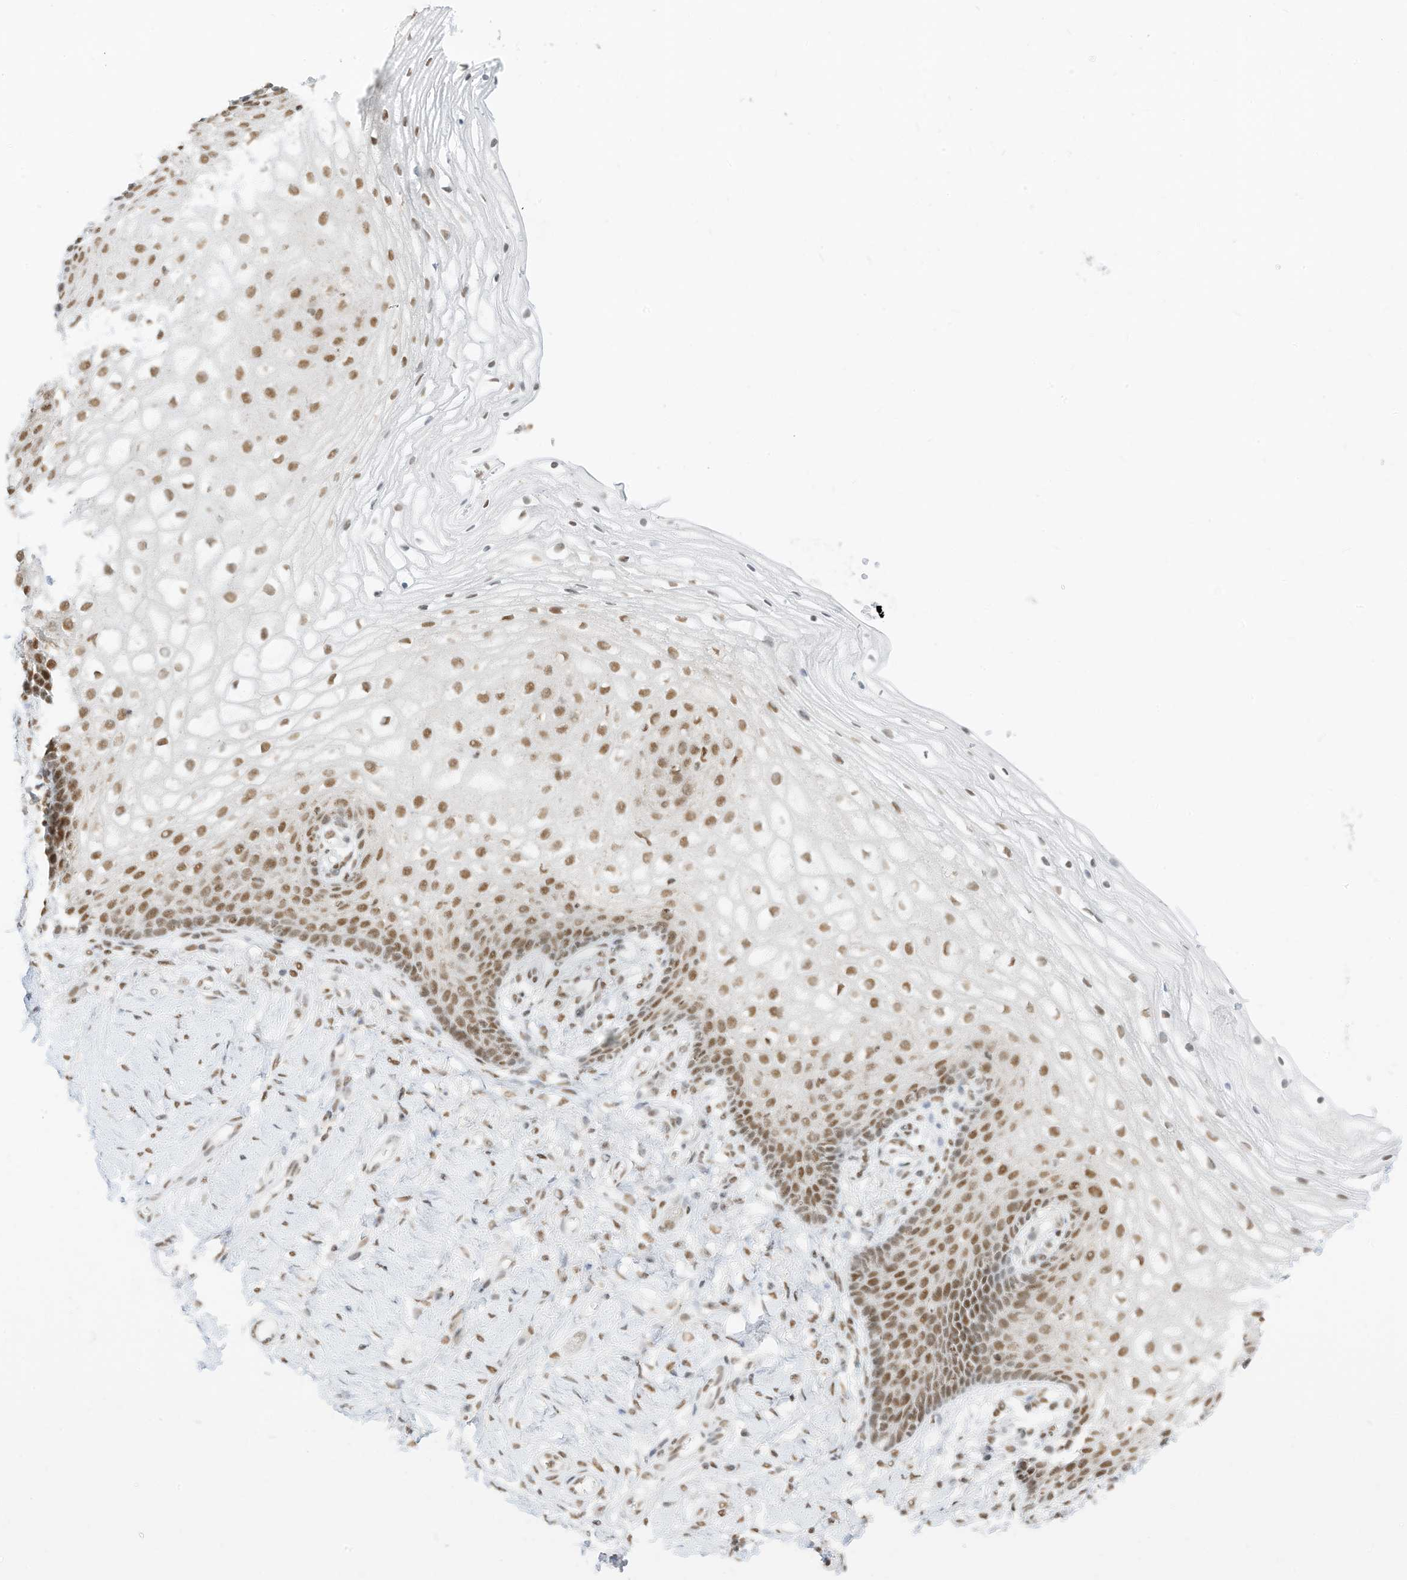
{"staining": {"intensity": "moderate", "quantity": ">75%", "location": "nuclear"}, "tissue": "vagina", "cell_type": "Squamous epithelial cells", "image_type": "normal", "snomed": [{"axis": "morphology", "description": "Normal tissue, NOS"}, {"axis": "topography", "description": "Vagina"}], "caption": "This photomicrograph reveals IHC staining of benign human vagina, with medium moderate nuclear positivity in about >75% of squamous epithelial cells.", "gene": "SMARCA2", "patient": {"sex": "female", "age": 60}}